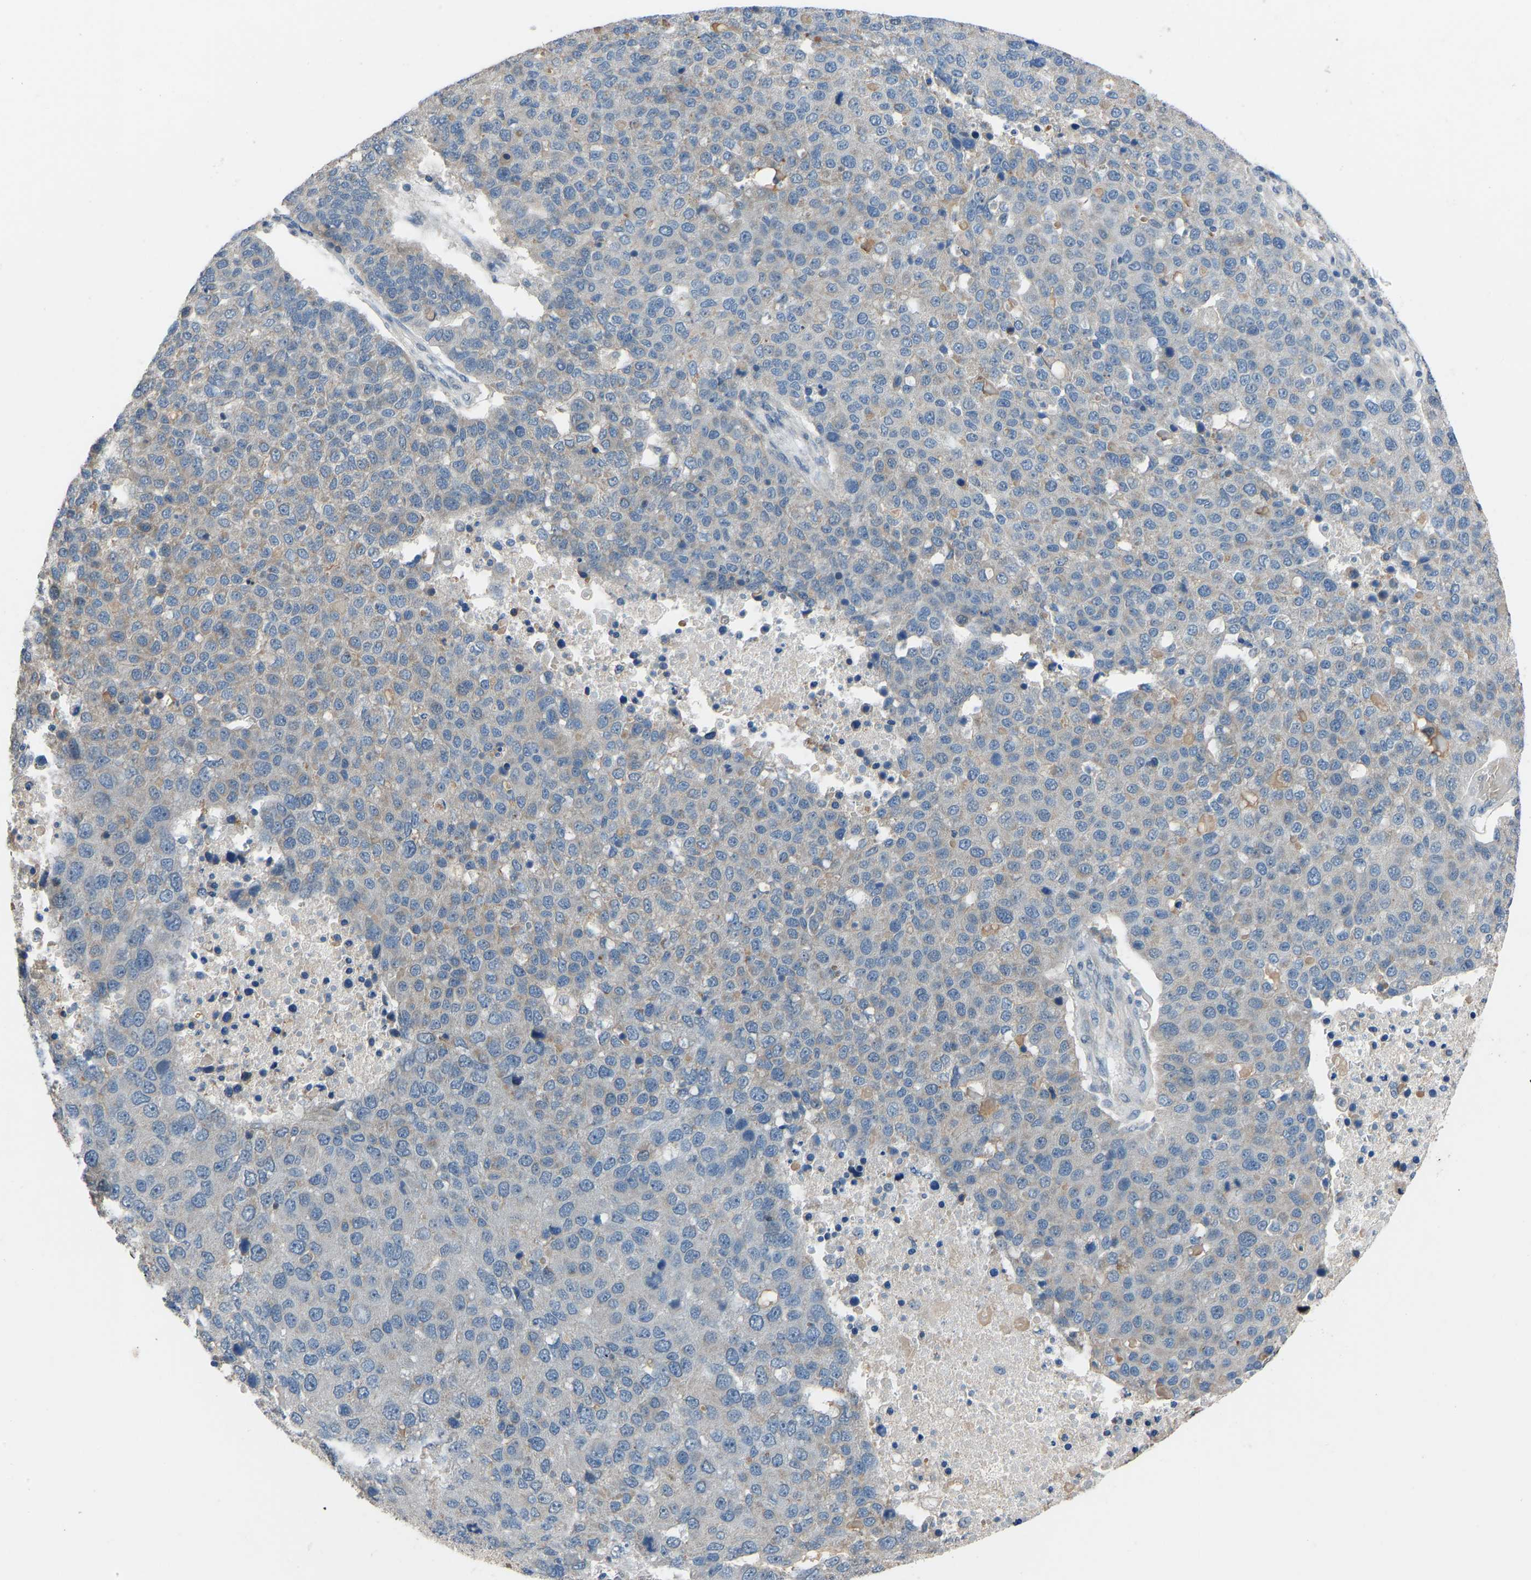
{"staining": {"intensity": "negative", "quantity": "none", "location": "none"}, "tissue": "pancreatic cancer", "cell_type": "Tumor cells", "image_type": "cancer", "snomed": [{"axis": "morphology", "description": "Adenocarcinoma, NOS"}, {"axis": "topography", "description": "Pancreas"}], "caption": "Pancreatic cancer (adenocarcinoma) was stained to show a protein in brown. There is no significant positivity in tumor cells.", "gene": "CDK2AP1", "patient": {"sex": "female", "age": 61}}